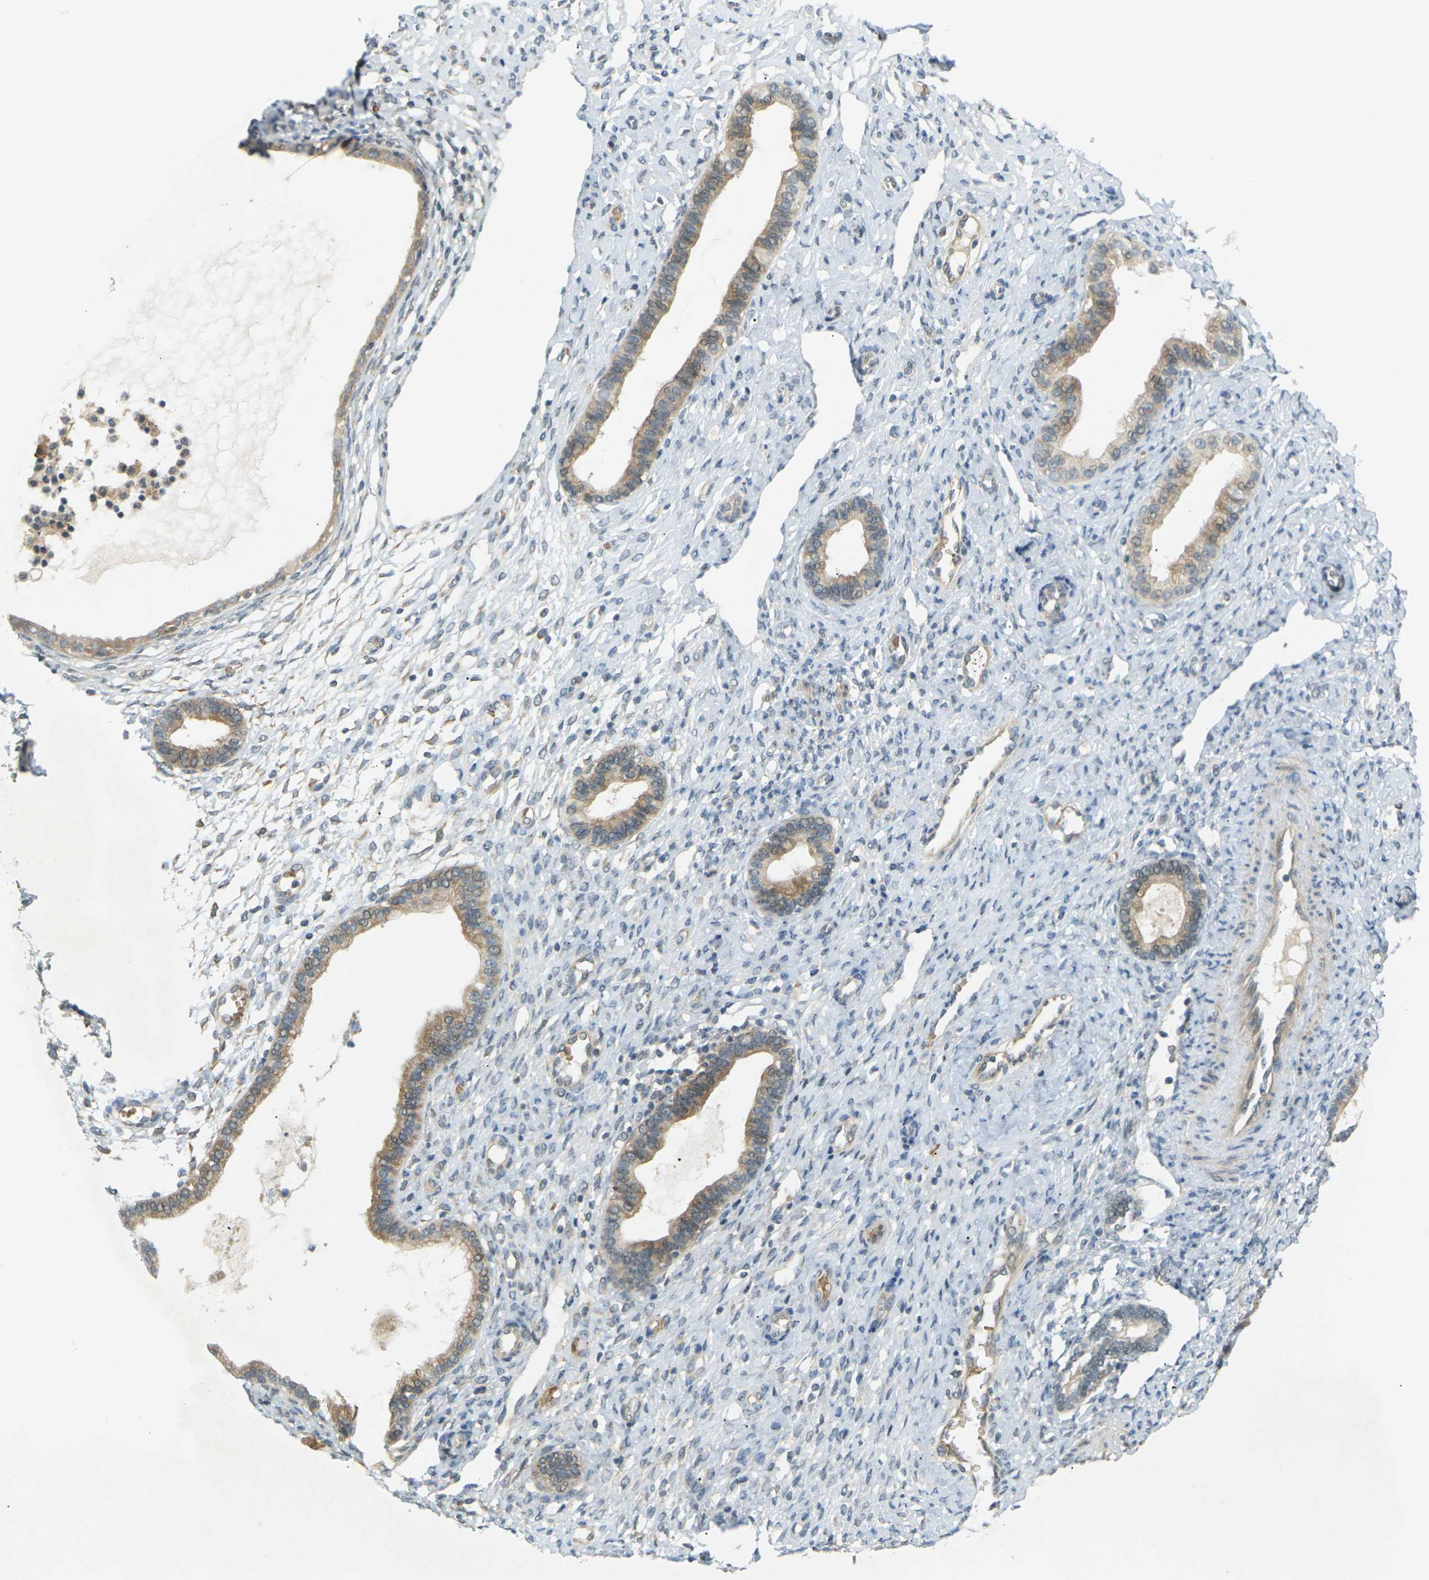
{"staining": {"intensity": "negative", "quantity": "none", "location": "none"}, "tissue": "endometrium", "cell_type": "Cells in endometrial stroma", "image_type": "normal", "snomed": [{"axis": "morphology", "description": "Normal tissue, NOS"}, {"axis": "topography", "description": "Endometrium"}], "caption": "High power microscopy histopathology image of an immunohistochemistry (IHC) photomicrograph of benign endometrium, revealing no significant expression in cells in endometrial stroma.", "gene": "SOCS6", "patient": {"sex": "female", "age": 61}}